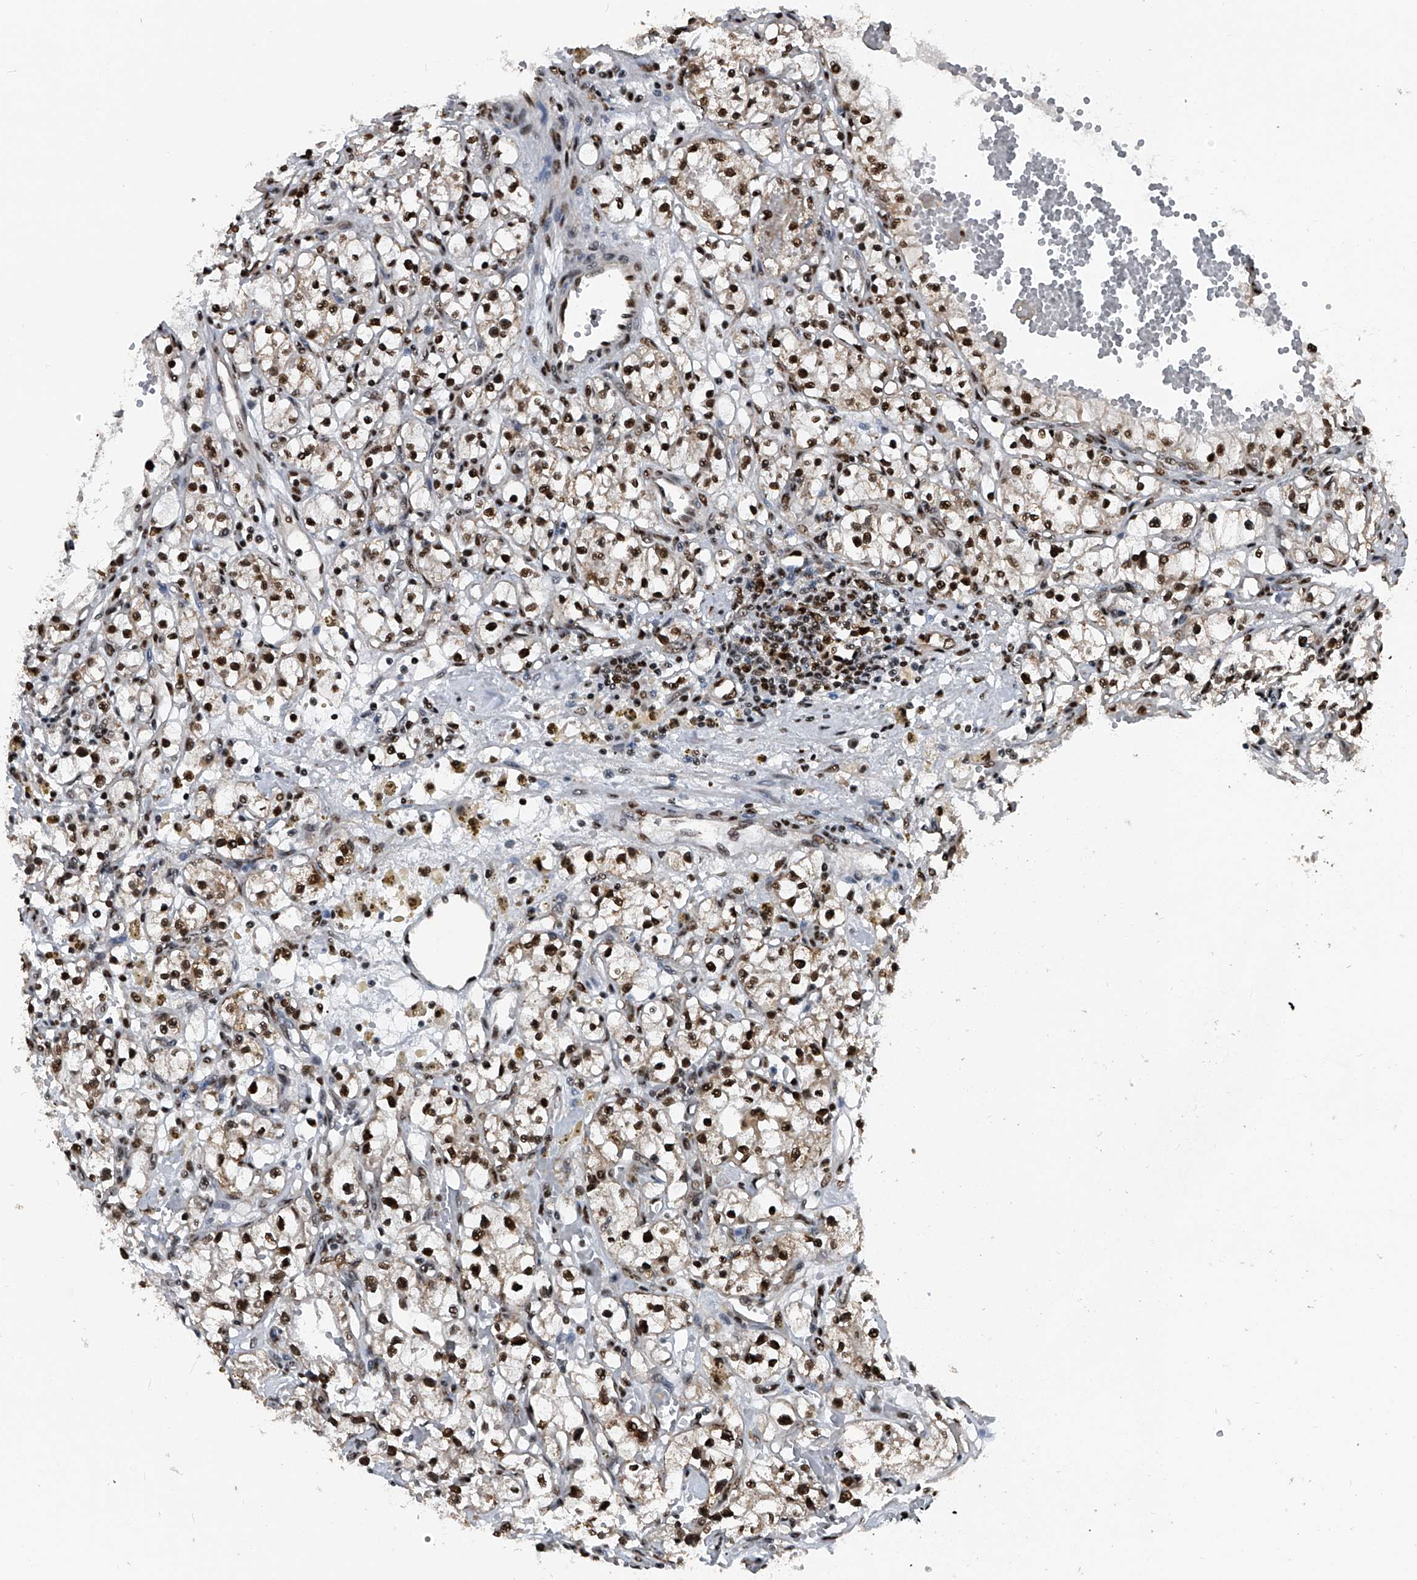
{"staining": {"intensity": "moderate", "quantity": ">75%", "location": "nuclear"}, "tissue": "renal cancer", "cell_type": "Tumor cells", "image_type": "cancer", "snomed": [{"axis": "morphology", "description": "Adenocarcinoma, NOS"}, {"axis": "topography", "description": "Kidney"}], "caption": "Renal cancer (adenocarcinoma) stained with DAB immunohistochemistry (IHC) reveals medium levels of moderate nuclear expression in about >75% of tumor cells.", "gene": "FKBP5", "patient": {"sex": "male", "age": 56}}